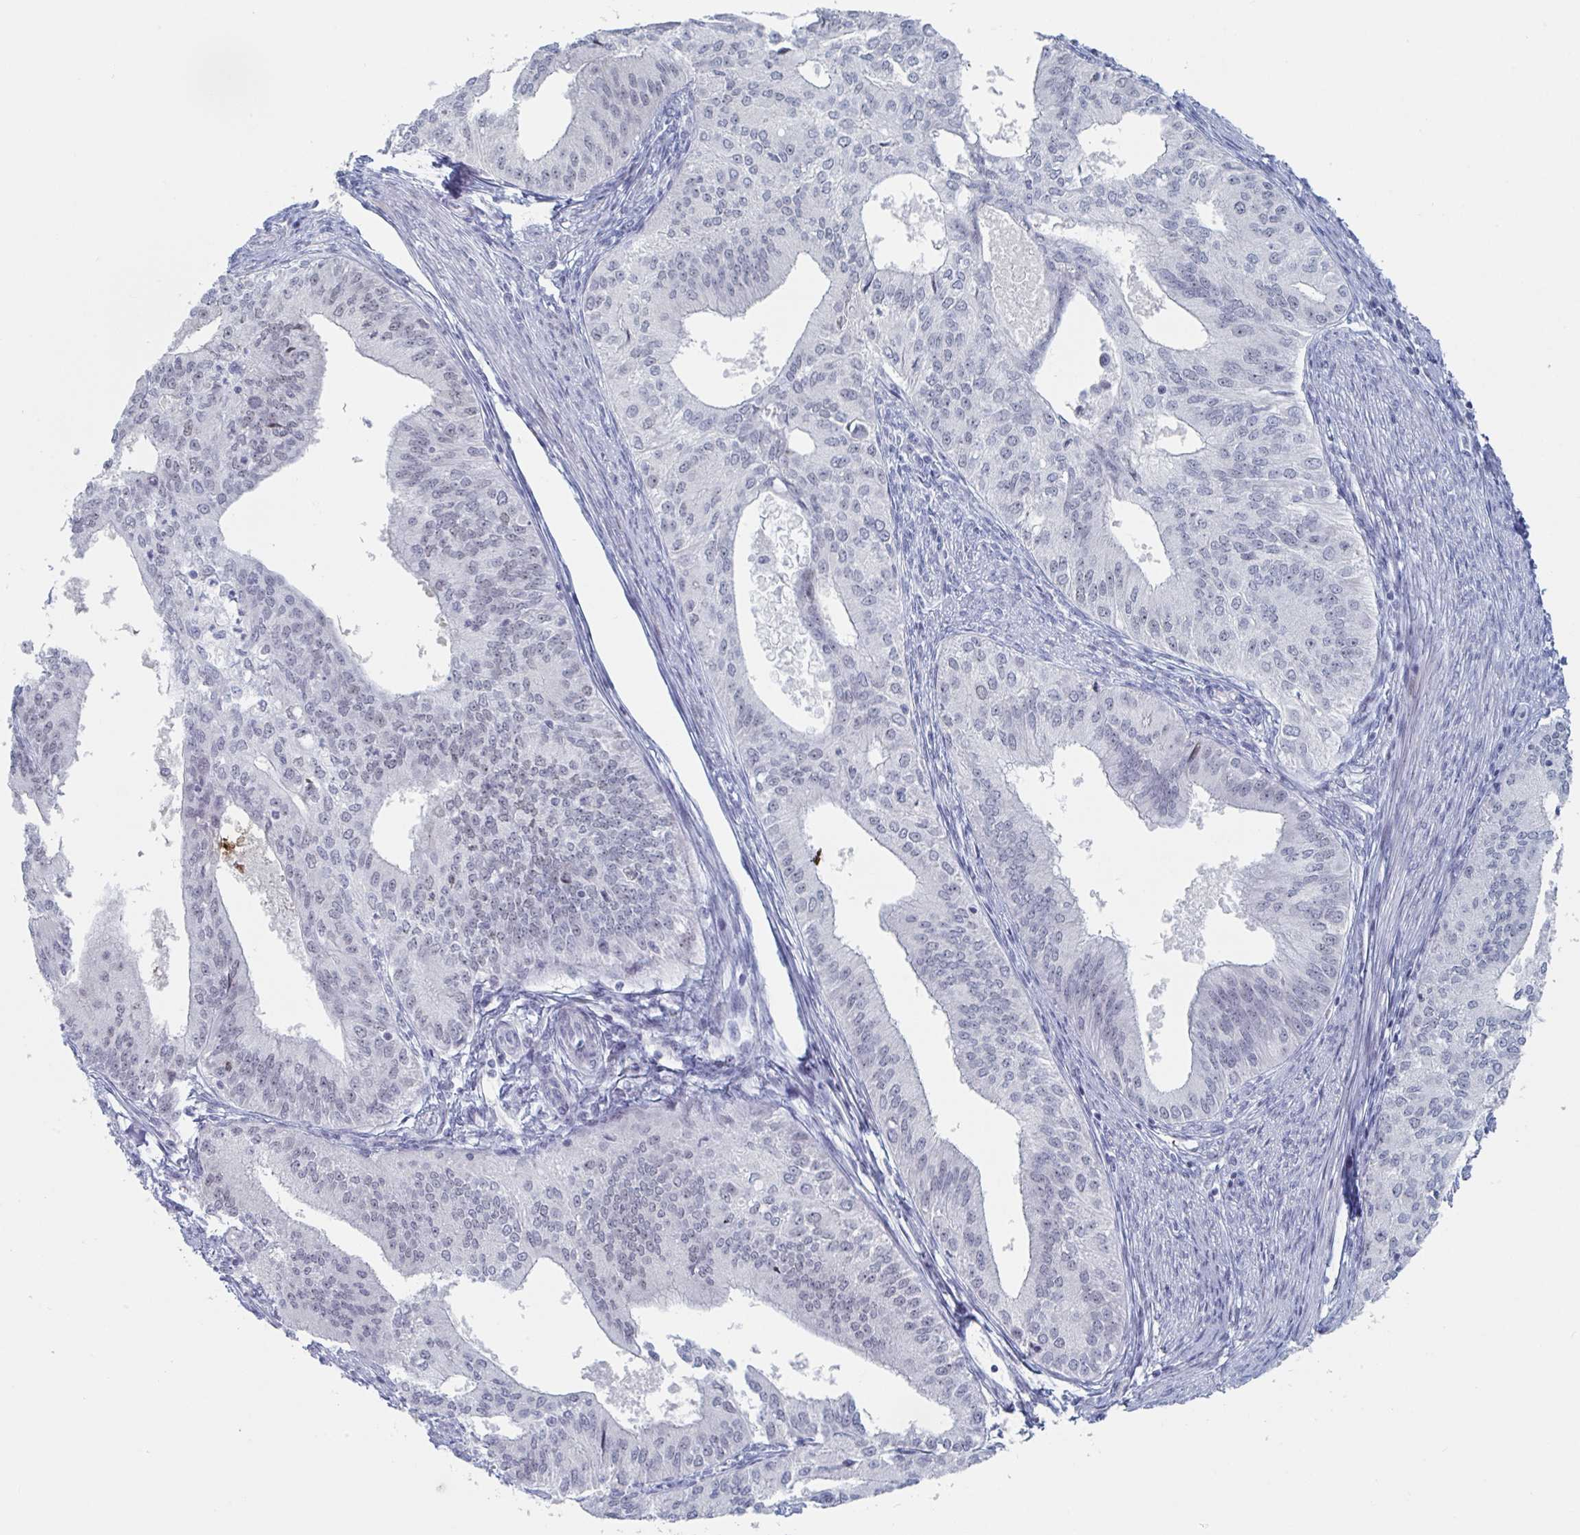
{"staining": {"intensity": "moderate", "quantity": "25%-75%", "location": "nuclear"}, "tissue": "endometrial cancer", "cell_type": "Tumor cells", "image_type": "cancer", "snomed": [{"axis": "morphology", "description": "Adenocarcinoma, NOS"}, {"axis": "topography", "description": "Endometrium"}], "caption": "Endometrial adenocarcinoma stained with a brown dye demonstrates moderate nuclear positive expression in about 25%-75% of tumor cells.", "gene": "NR1H2", "patient": {"sex": "female", "age": 50}}